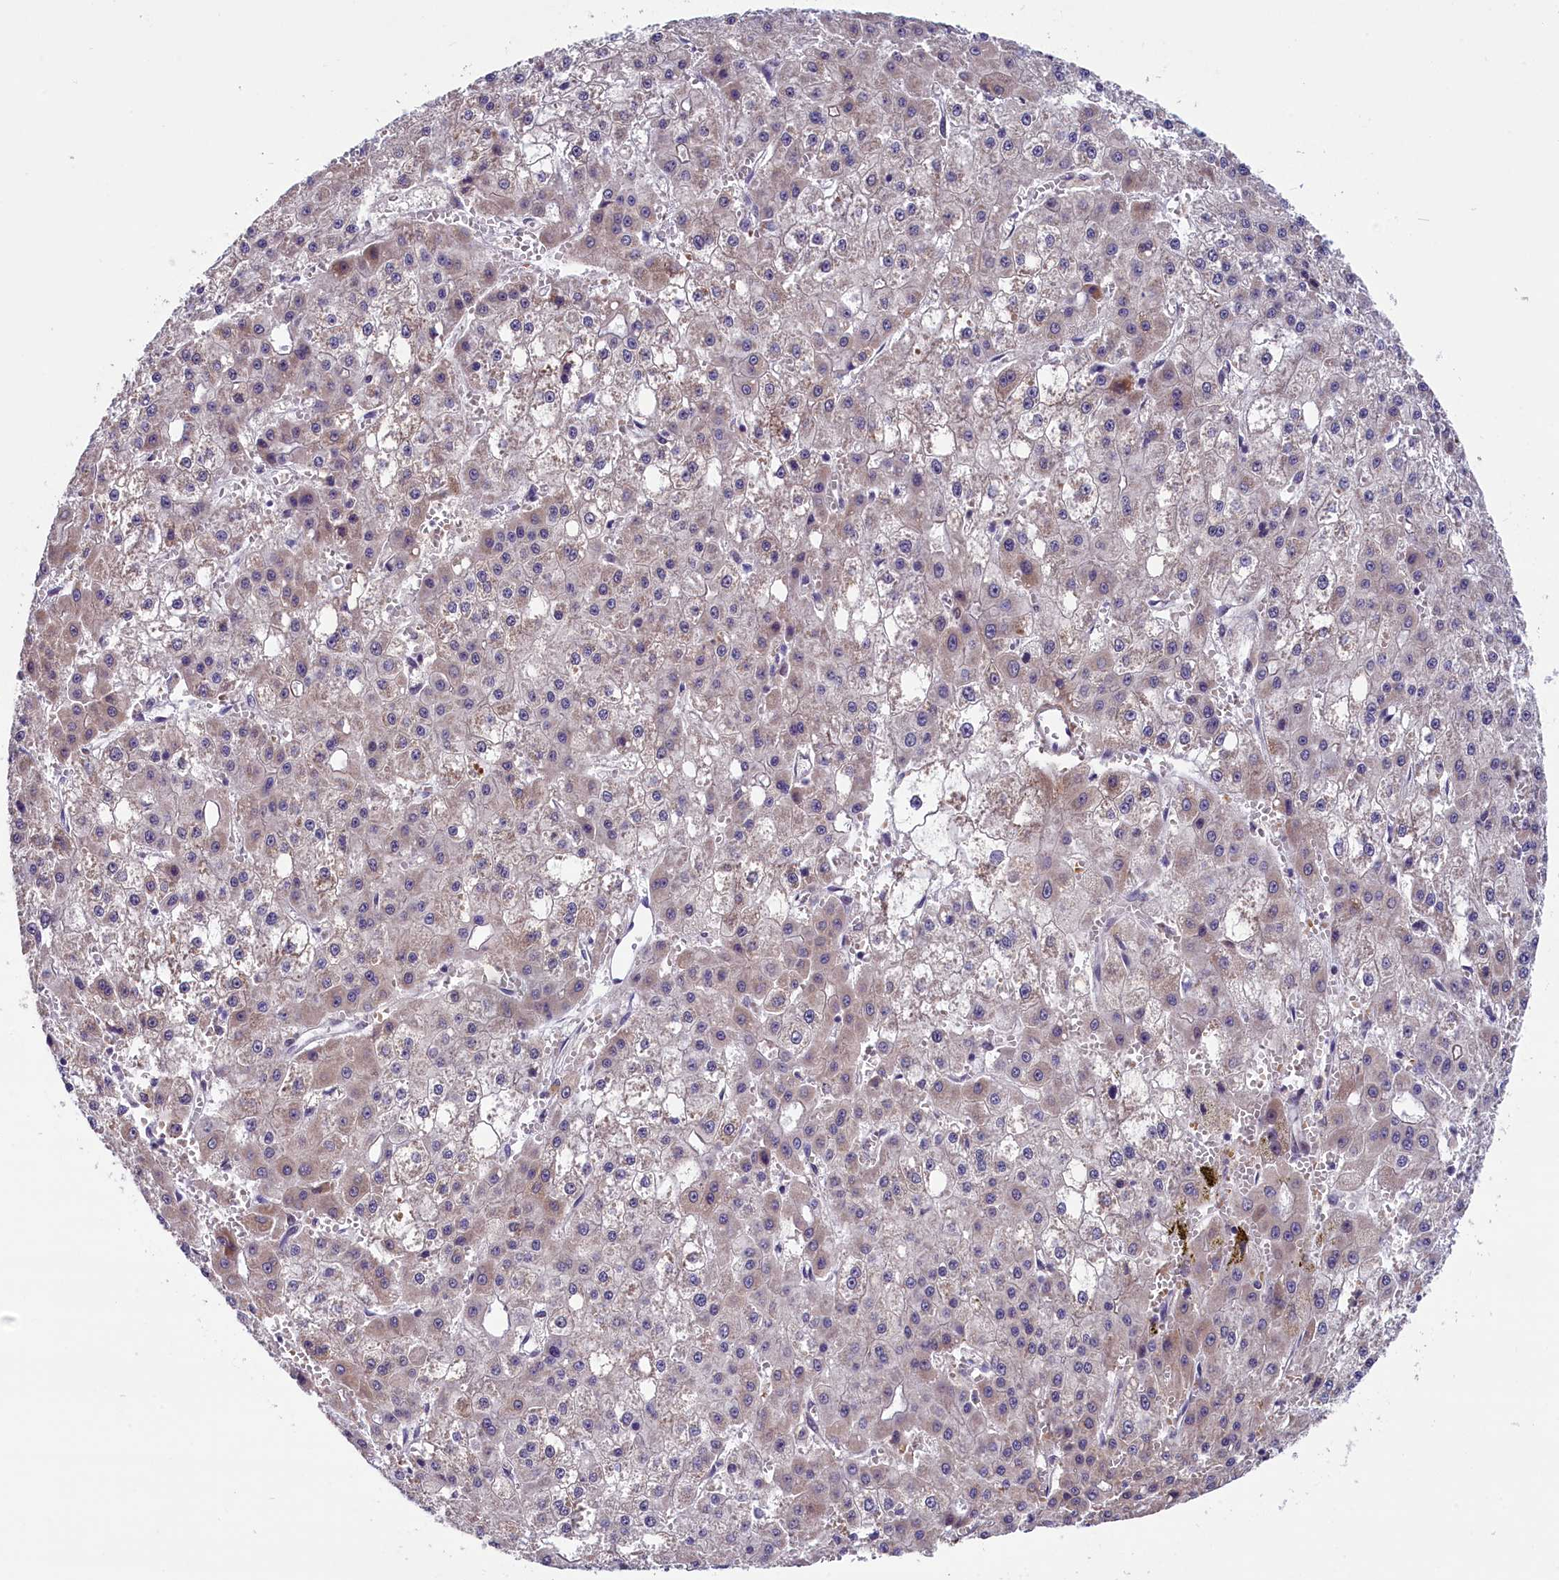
{"staining": {"intensity": "weak", "quantity": "<25%", "location": "cytoplasmic/membranous"}, "tissue": "liver cancer", "cell_type": "Tumor cells", "image_type": "cancer", "snomed": [{"axis": "morphology", "description": "Carcinoma, Hepatocellular, NOS"}, {"axis": "topography", "description": "Liver"}], "caption": "Liver cancer (hepatocellular carcinoma) was stained to show a protein in brown. There is no significant expression in tumor cells.", "gene": "SLC39A6", "patient": {"sex": "male", "age": 47}}